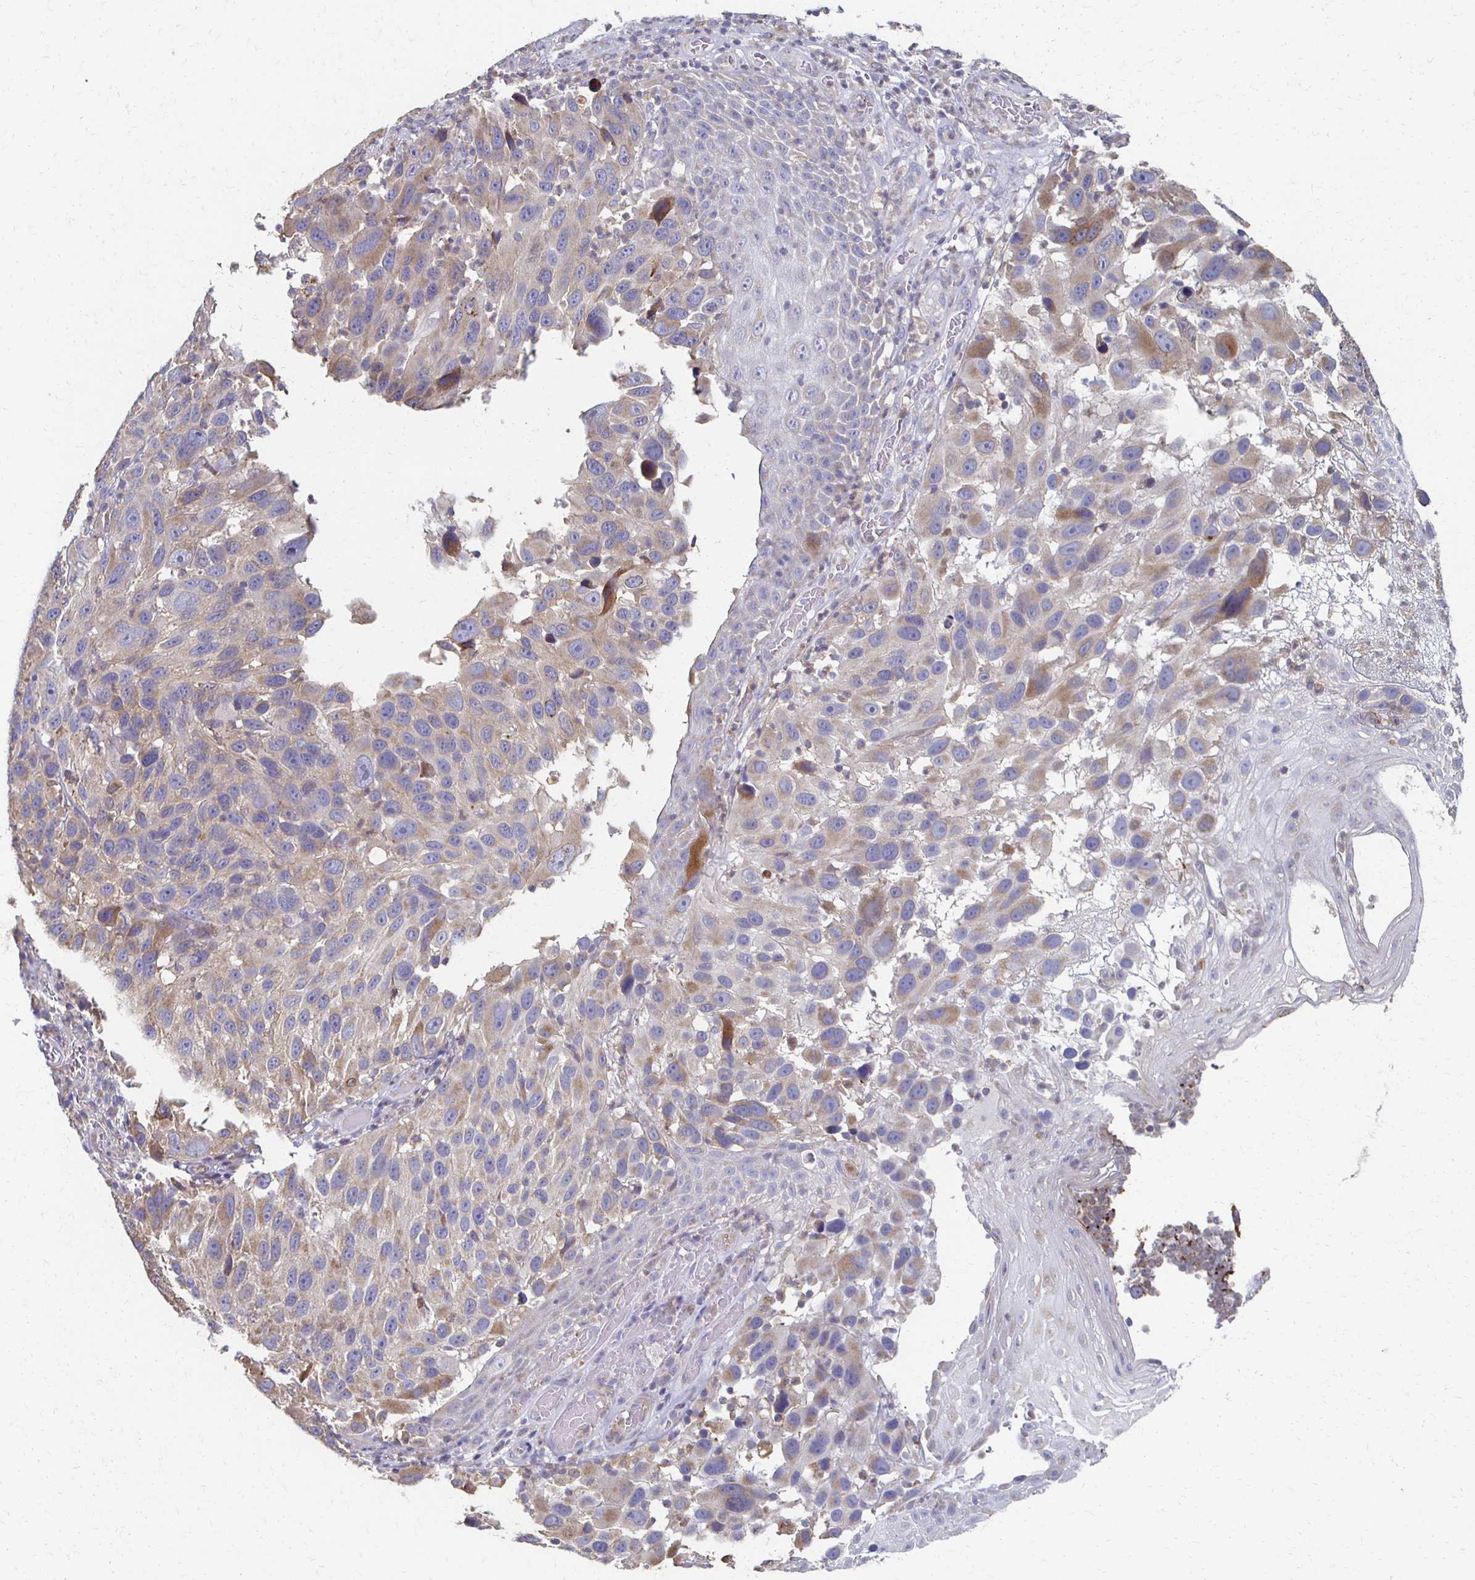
{"staining": {"intensity": "moderate", "quantity": ">75%", "location": "cytoplasmic/membranous"}, "tissue": "melanoma", "cell_type": "Tumor cells", "image_type": "cancer", "snomed": [{"axis": "morphology", "description": "Malignant melanoma, NOS"}, {"axis": "topography", "description": "Skin"}], "caption": "Immunohistochemistry (IHC) histopathology image of neoplastic tissue: melanoma stained using immunohistochemistry exhibits medium levels of moderate protein expression localized specifically in the cytoplasmic/membranous of tumor cells, appearing as a cytoplasmic/membranous brown color.", "gene": "CX3CR1", "patient": {"sex": "male", "age": 53}}